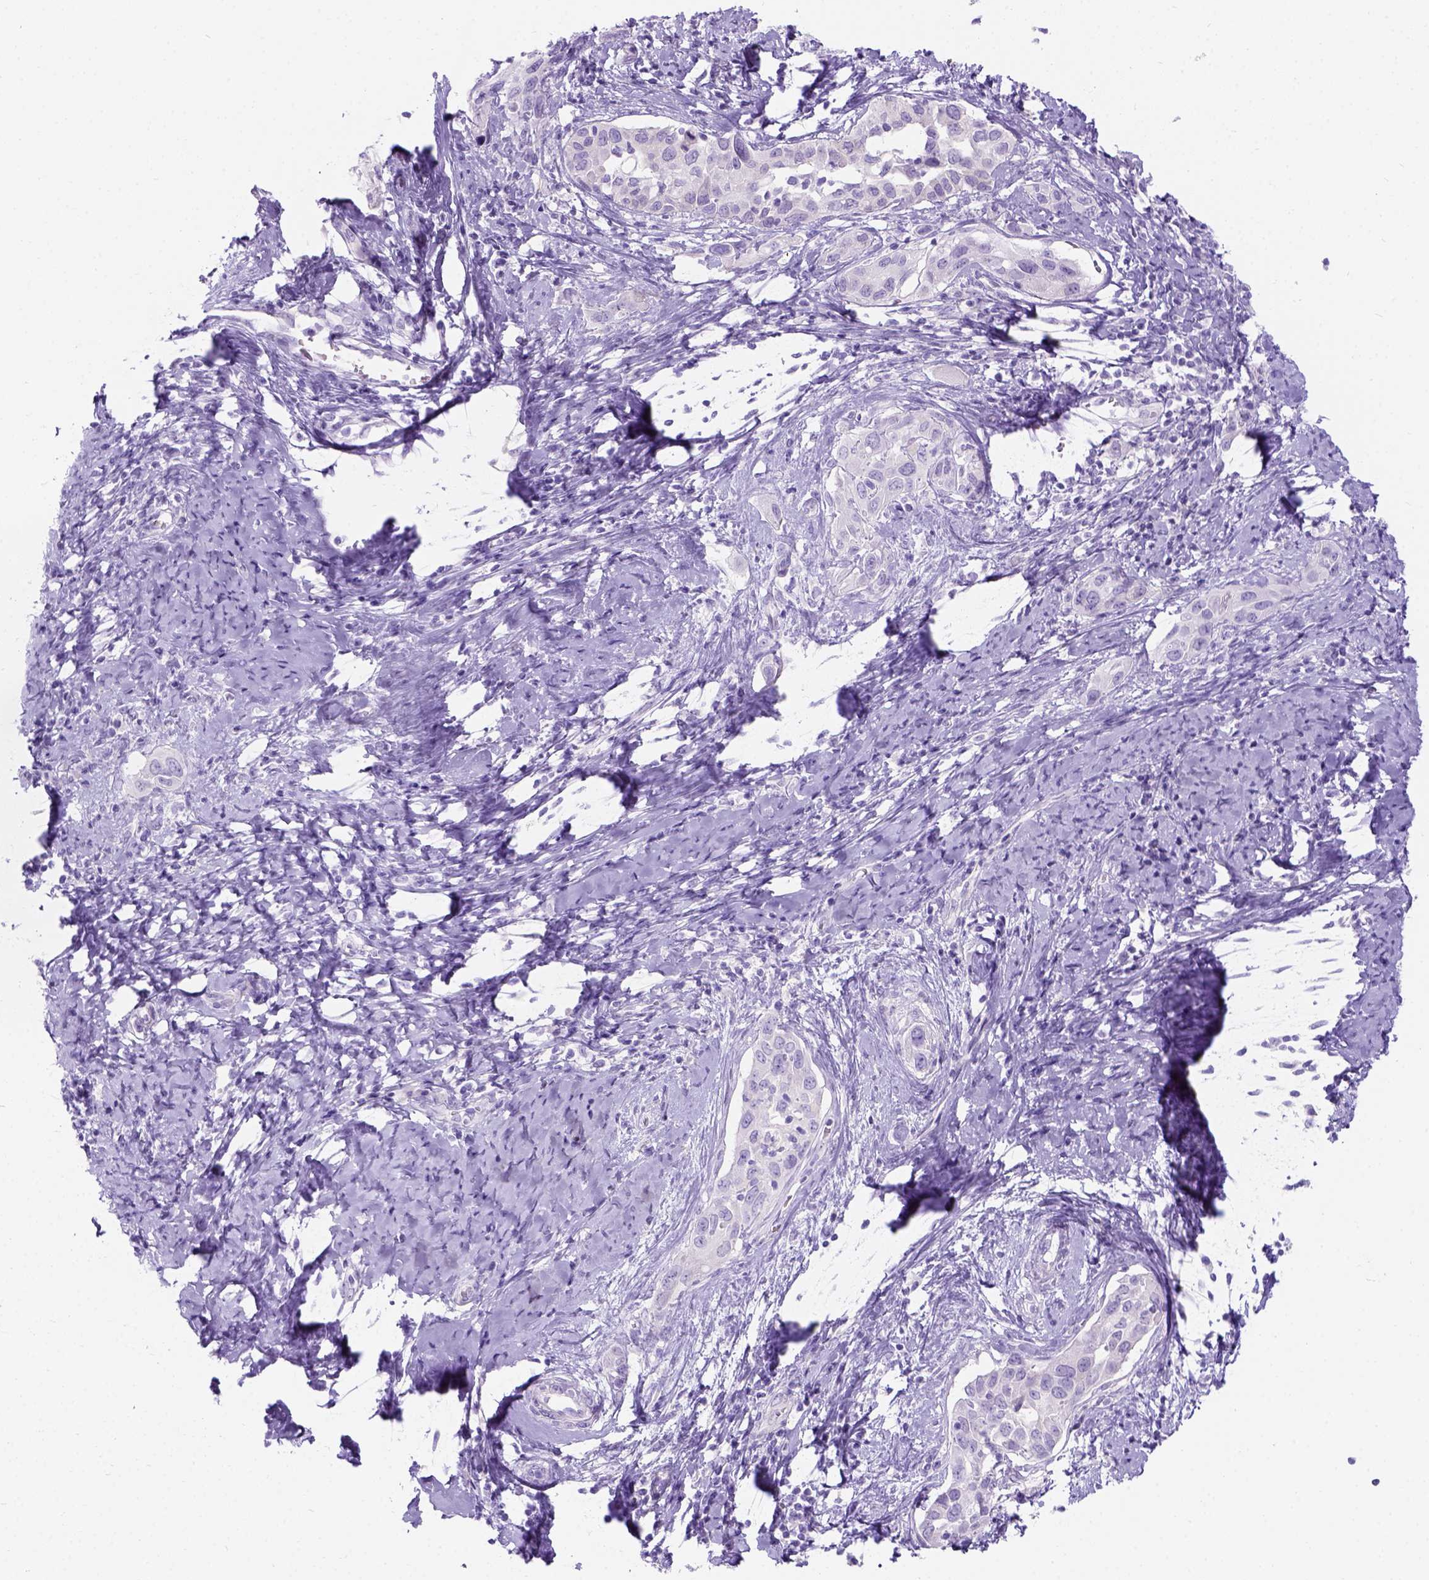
{"staining": {"intensity": "negative", "quantity": "none", "location": "none"}, "tissue": "cervical cancer", "cell_type": "Tumor cells", "image_type": "cancer", "snomed": [{"axis": "morphology", "description": "Squamous cell carcinoma, NOS"}, {"axis": "topography", "description": "Cervix"}], "caption": "Tumor cells are negative for protein expression in human squamous cell carcinoma (cervical).", "gene": "C7orf57", "patient": {"sex": "female", "age": 51}}